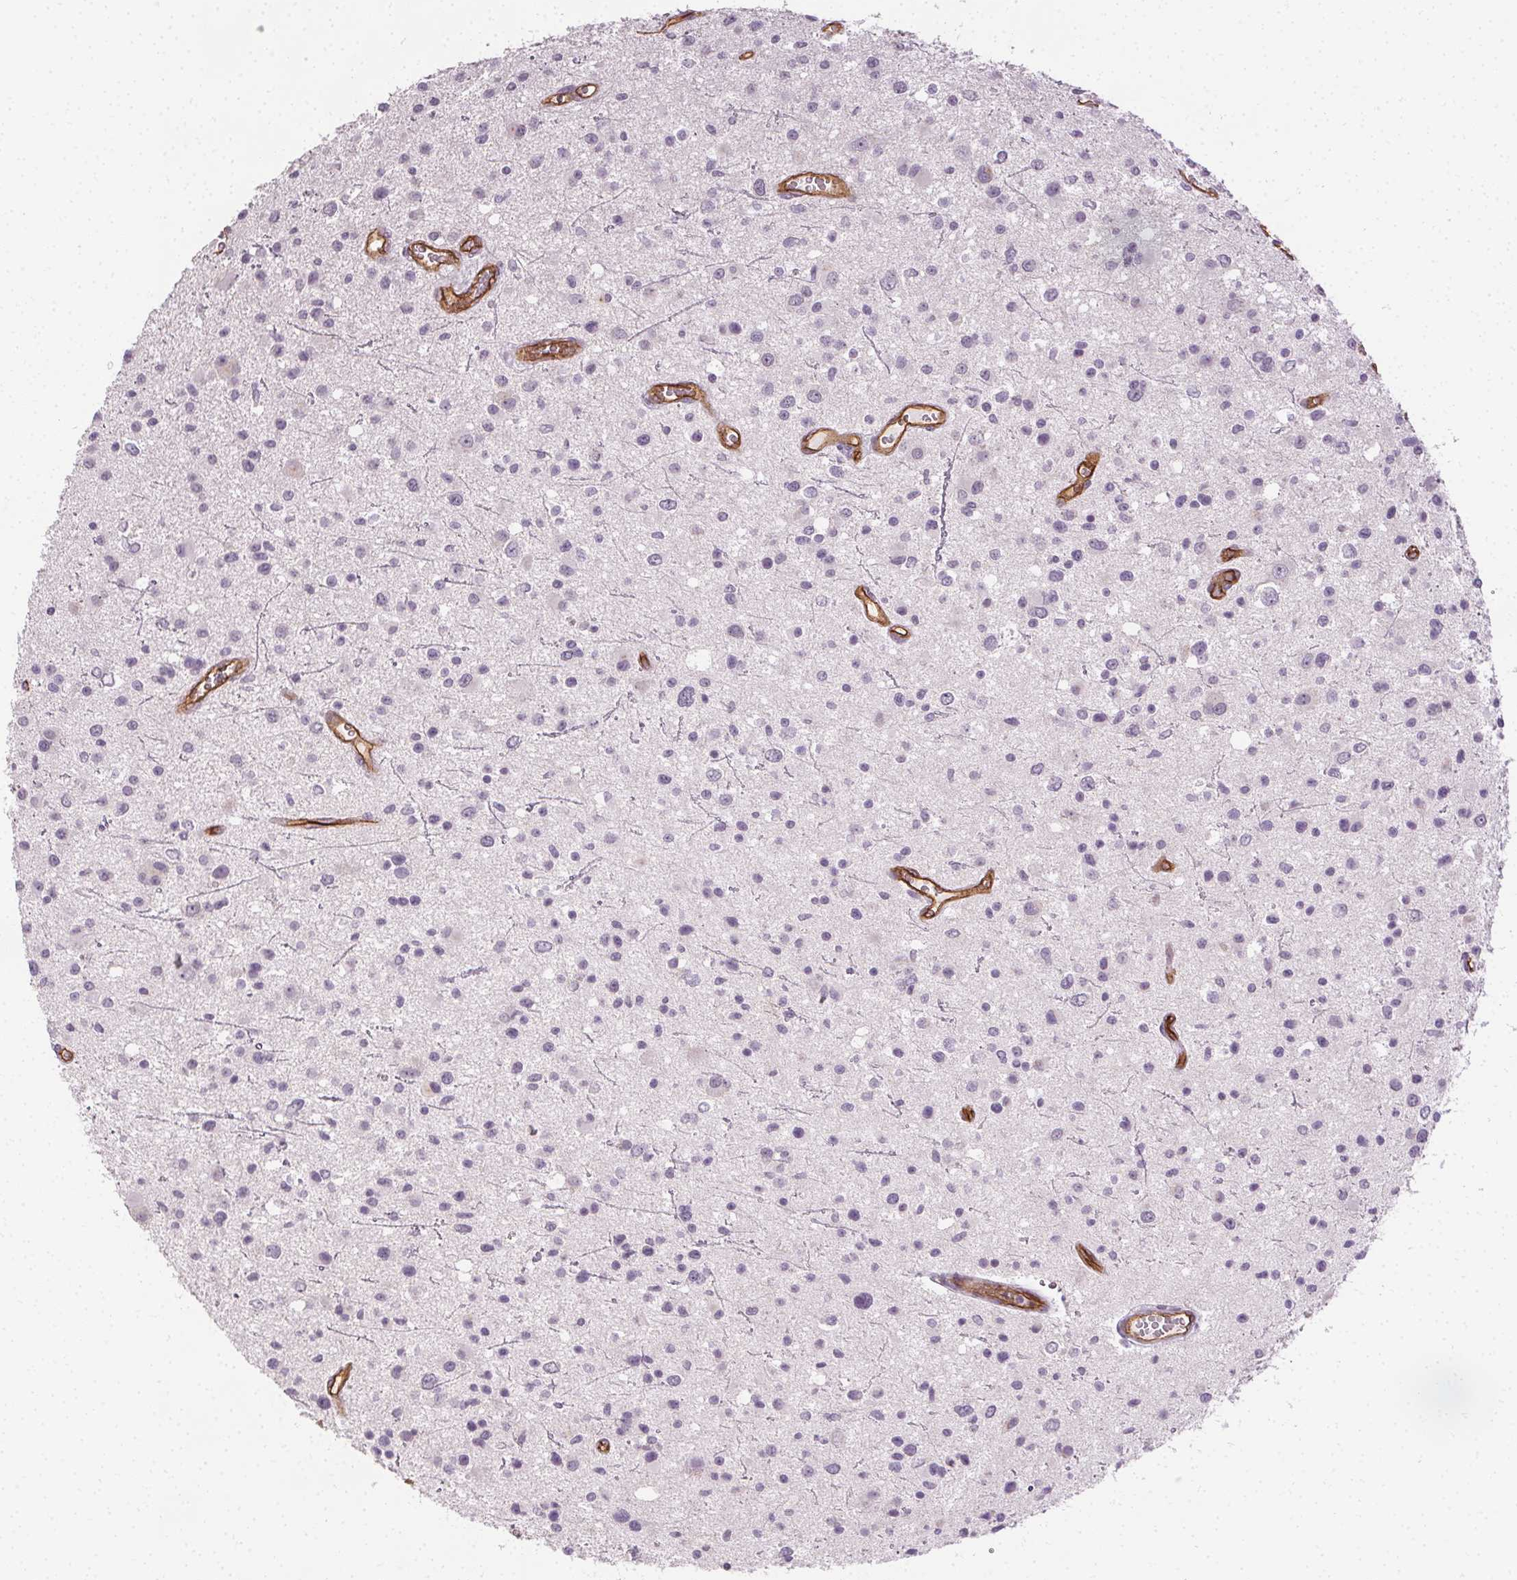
{"staining": {"intensity": "negative", "quantity": "none", "location": "none"}, "tissue": "glioma", "cell_type": "Tumor cells", "image_type": "cancer", "snomed": [{"axis": "morphology", "description": "Glioma, malignant, Low grade"}, {"axis": "topography", "description": "Brain"}], "caption": "The IHC micrograph has no significant staining in tumor cells of malignant glioma (low-grade) tissue.", "gene": "PODXL", "patient": {"sex": "male", "age": 43}}